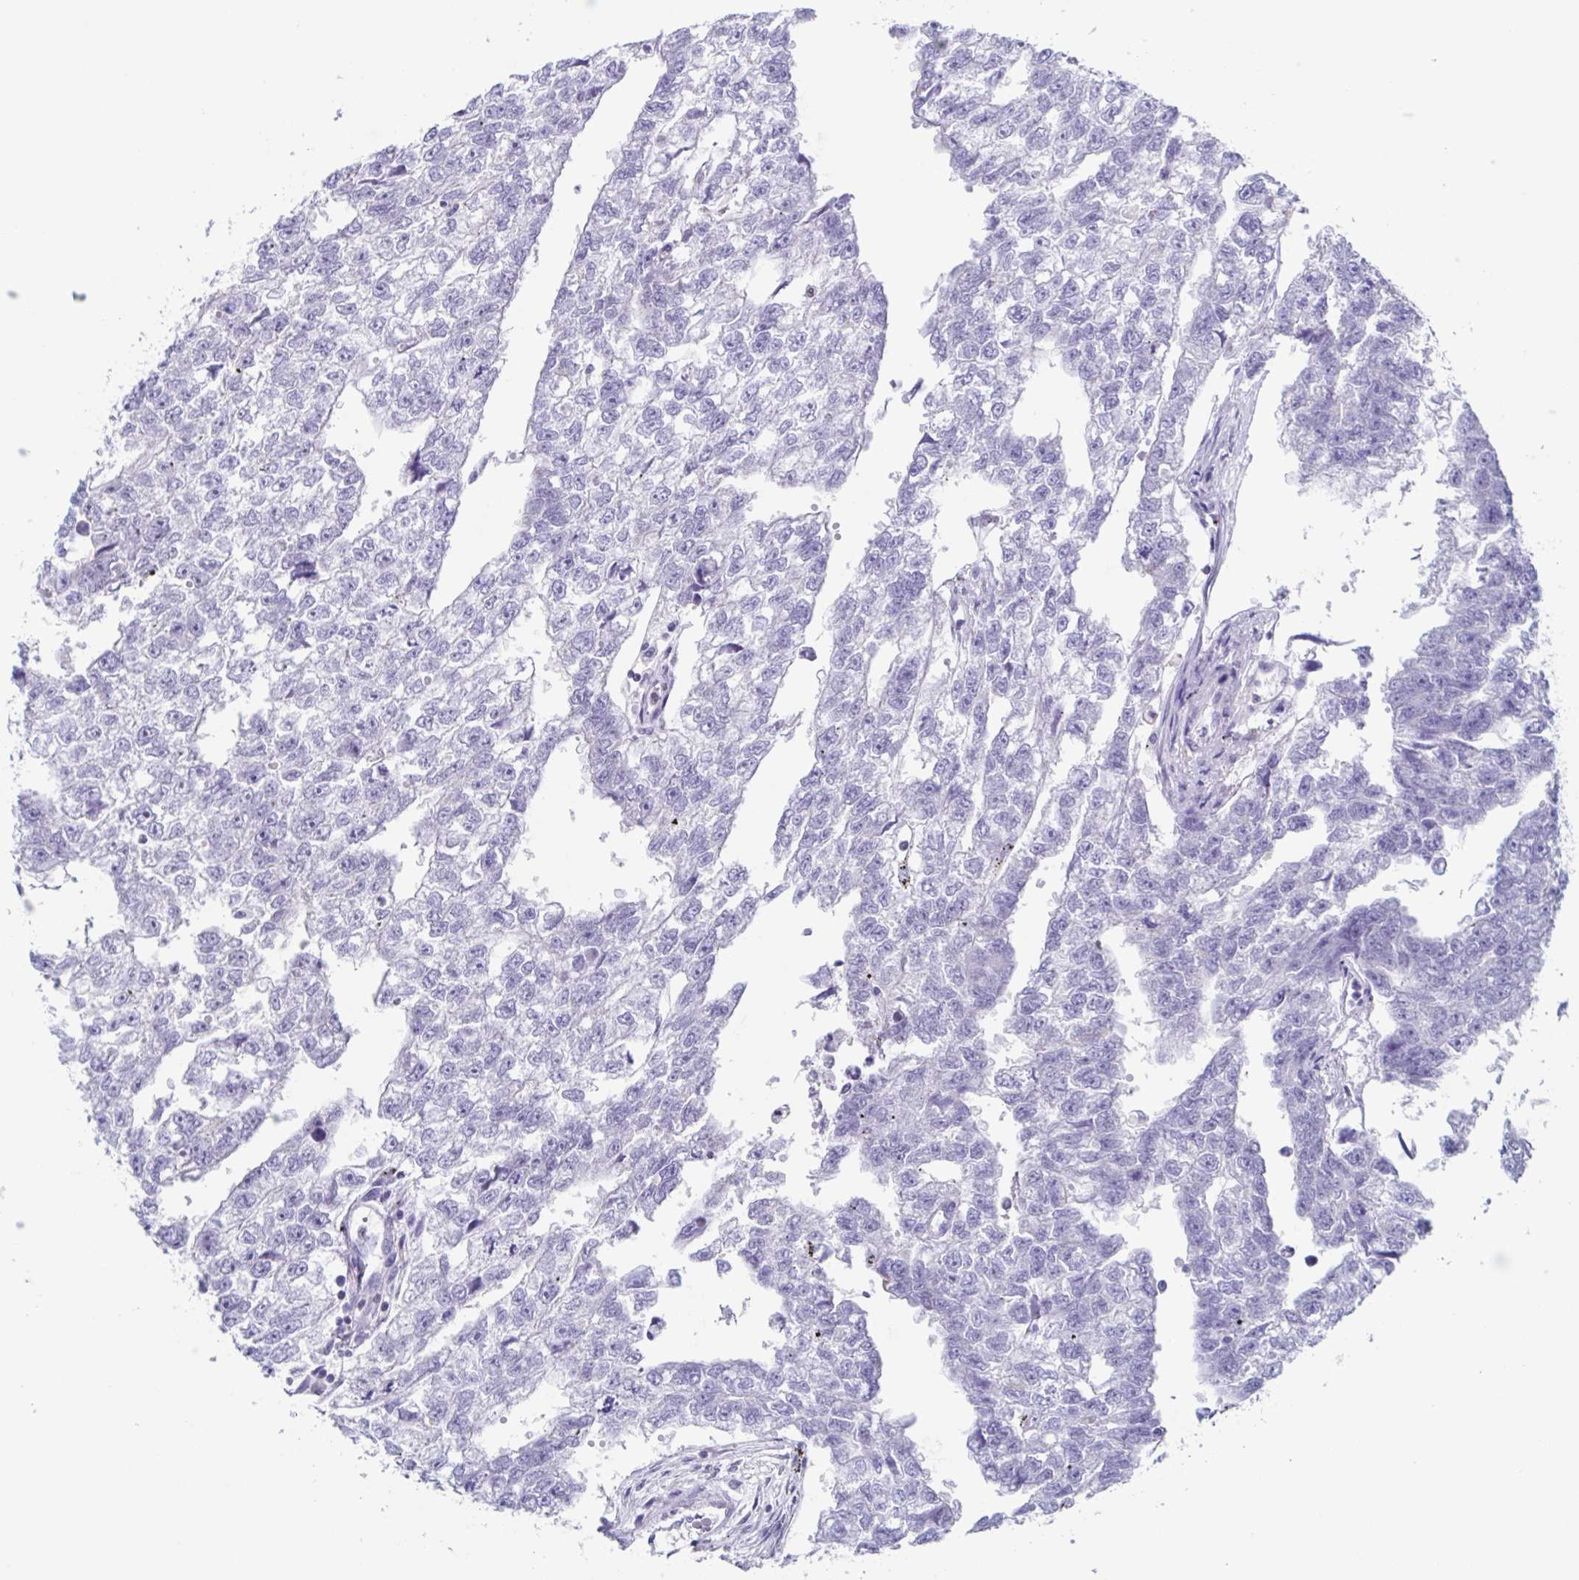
{"staining": {"intensity": "negative", "quantity": "none", "location": "none"}, "tissue": "testis cancer", "cell_type": "Tumor cells", "image_type": "cancer", "snomed": [{"axis": "morphology", "description": "Carcinoma, Embryonal, NOS"}, {"axis": "morphology", "description": "Teratoma, malignant, NOS"}, {"axis": "topography", "description": "Testis"}], "caption": "Tumor cells show no significant protein positivity in testis cancer (embryonal carcinoma). (Immunohistochemistry (ihc), brightfield microscopy, high magnification).", "gene": "PBOV1", "patient": {"sex": "male", "age": 44}}